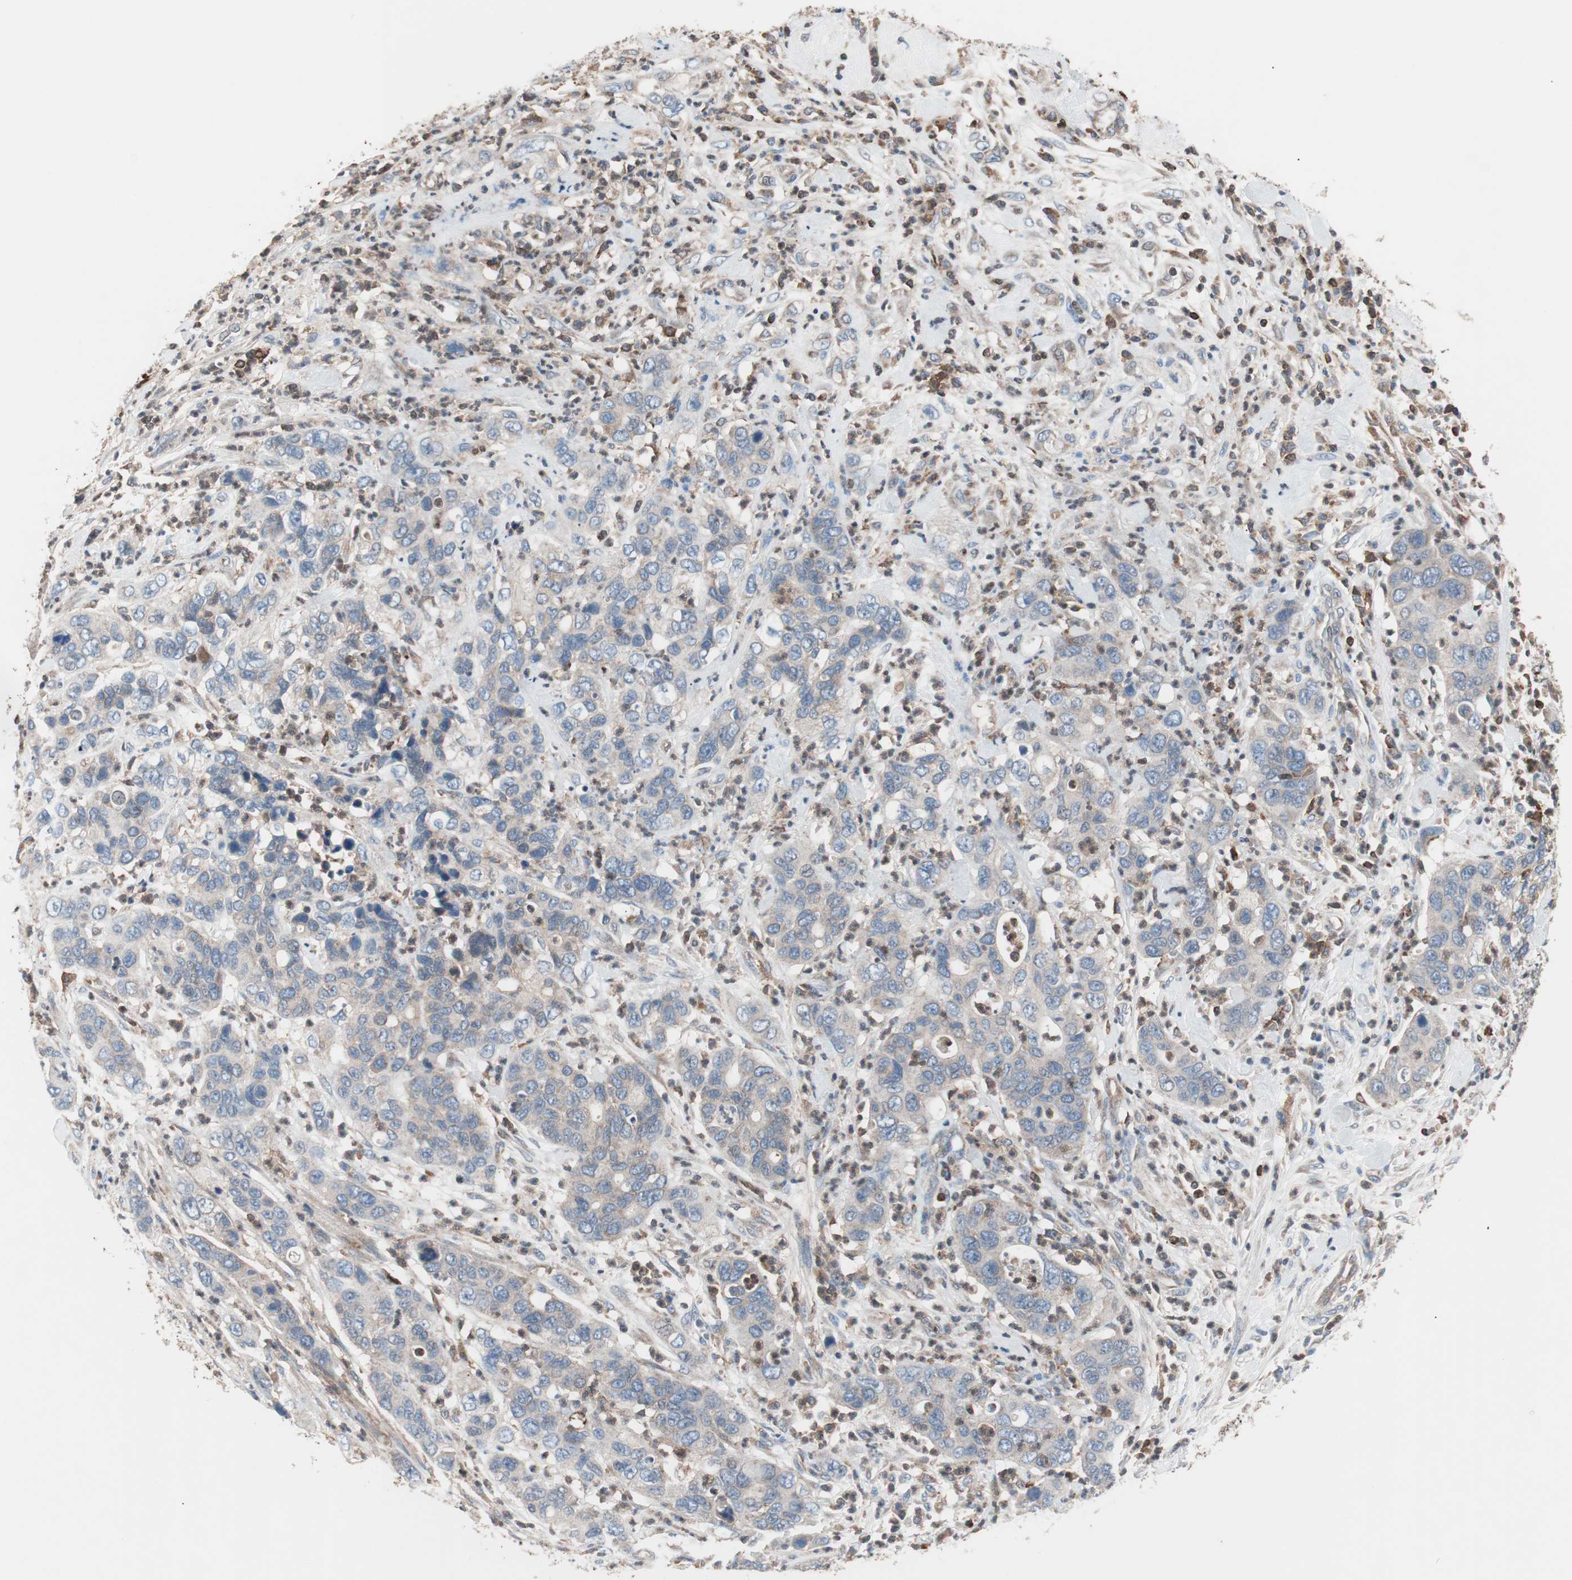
{"staining": {"intensity": "weak", "quantity": ">75%", "location": "cytoplasmic/membranous"}, "tissue": "pancreatic cancer", "cell_type": "Tumor cells", "image_type": "cancer", "snomed": [{"axis": "morphology", "description": "Adenocarcinoma, NOS"}, {"axis": "topography", "description": "Pancreas"}], "caption": "The photomicrograph displays staining of pancreatic cancer (adenocarcinoma), revealing weak cytoplasmic/membranous protein positivity (brown color) within tumor cells. Immunohistochemistry (ihc) stains the protein of interest in brown and the nuclei are stained blue.", "gene": "PIK3R1", "patient": {"sex": "female", "age": 71}}